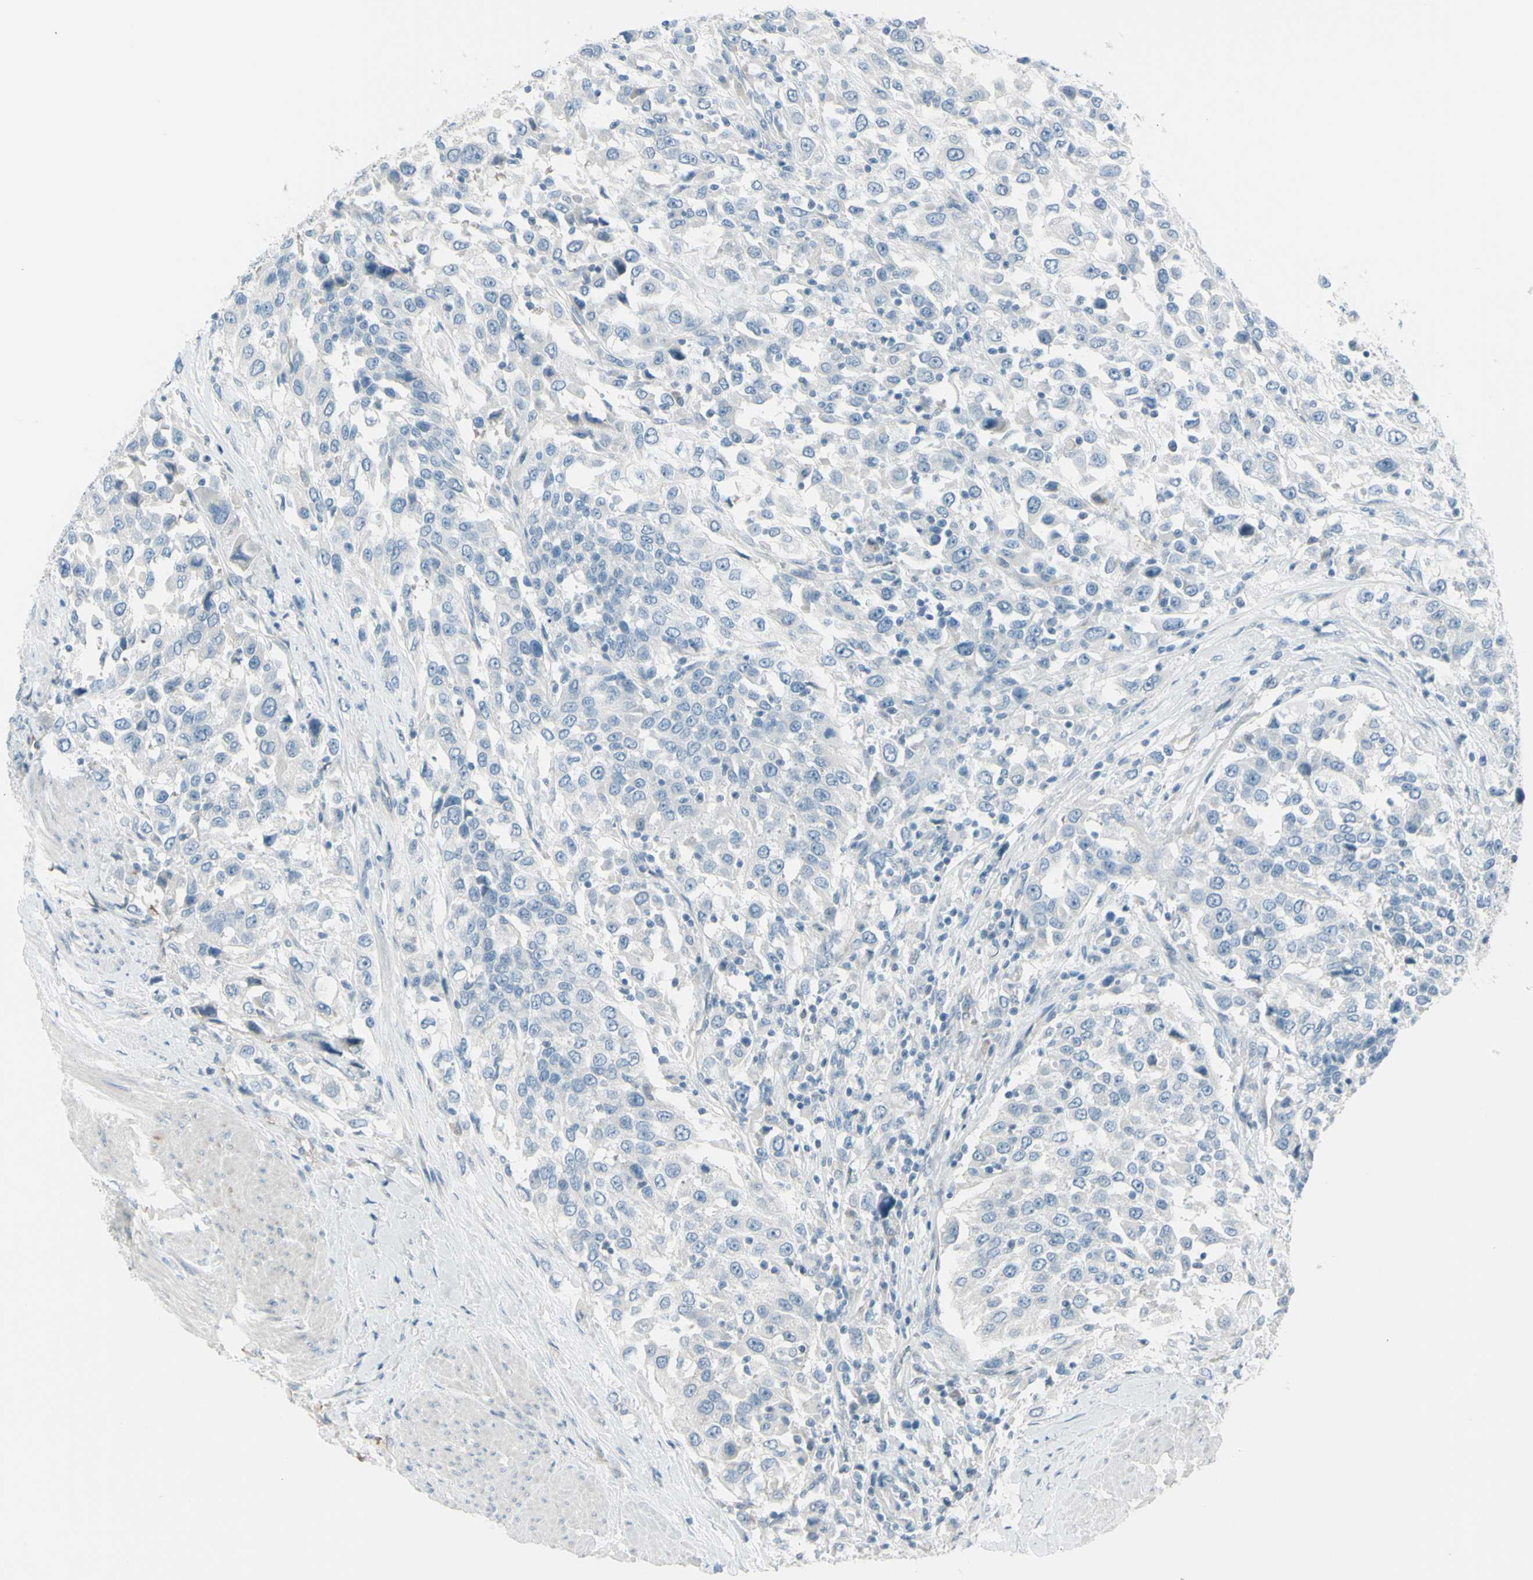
{"staining": {"intensity": "negative", "quantity": "none", "location": "none"}, "tissue": "urothelial cancer", "cell_type": "Tumor cells", "image_type": "cancer", "snomed": [{"axis": "morphology", "description": "Urothelial carcinoma, High grade"}, {"axis": "topography", "description": "Urinary bladder"}], "caption": "Urothelial cancer was stained to show a protein in brown. There is no significant staining in tumor cells.", "gene": "GPR34", "patient": {"sex": "female", "age": 80}}